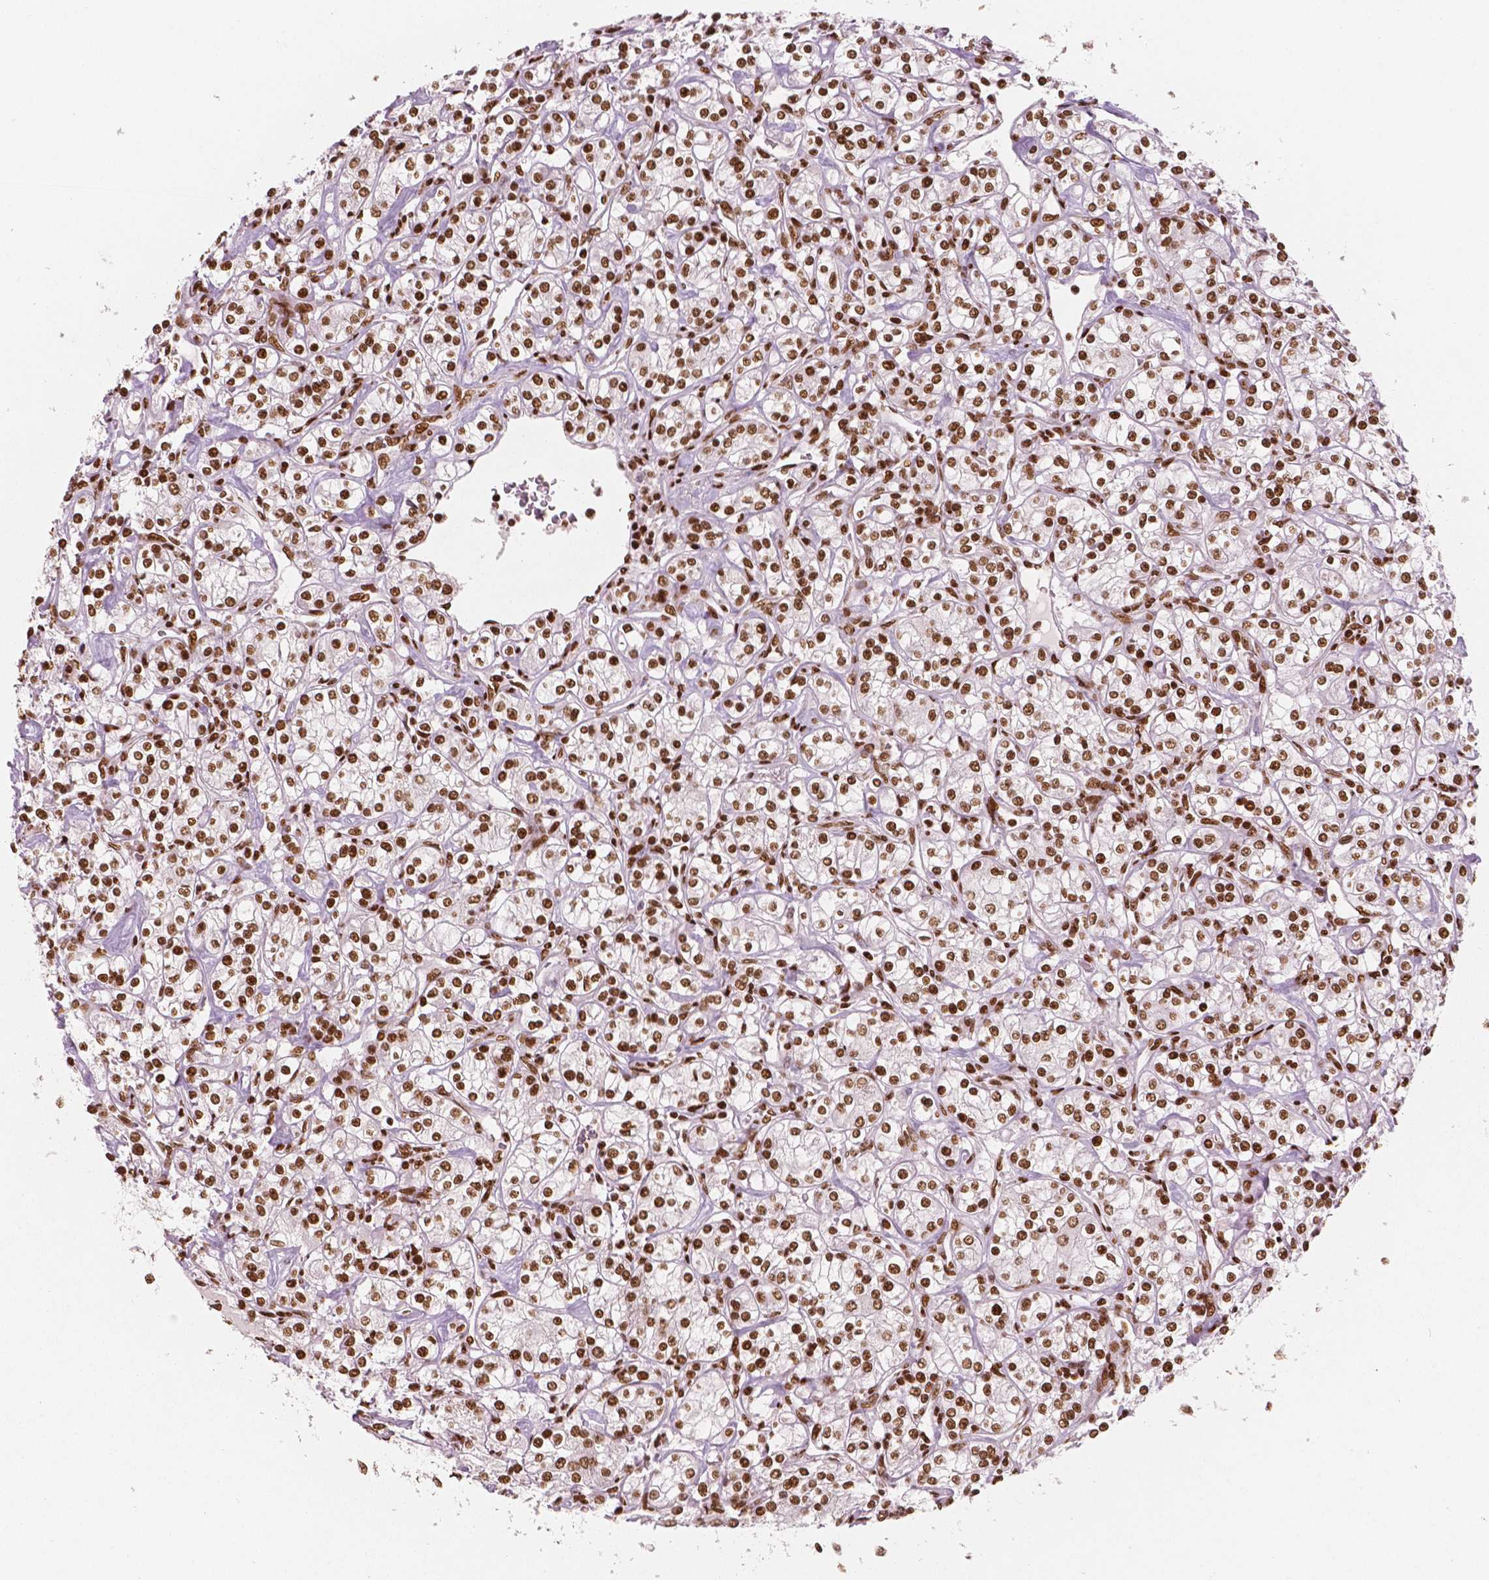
{"staining": {"intensity": "strong", "quantity": ">75%", "location": "nuclear"}, "tissue": "renal cancer", "cell_type": "Tumor cells", "image_type": "cancer", "snomed": [{"axis": "morphology", "description": "Adenocarcinoma, NOS"}, {"axis": "topography", "description": "Kidney"}], "caption": "The image exhibits staining of adenocarcinoma (renal), revealing strong nuclear protein staining (brown color) within tumor cells.", "gene": "BRD4", "patient": {"sex": "male", "age": 77}}